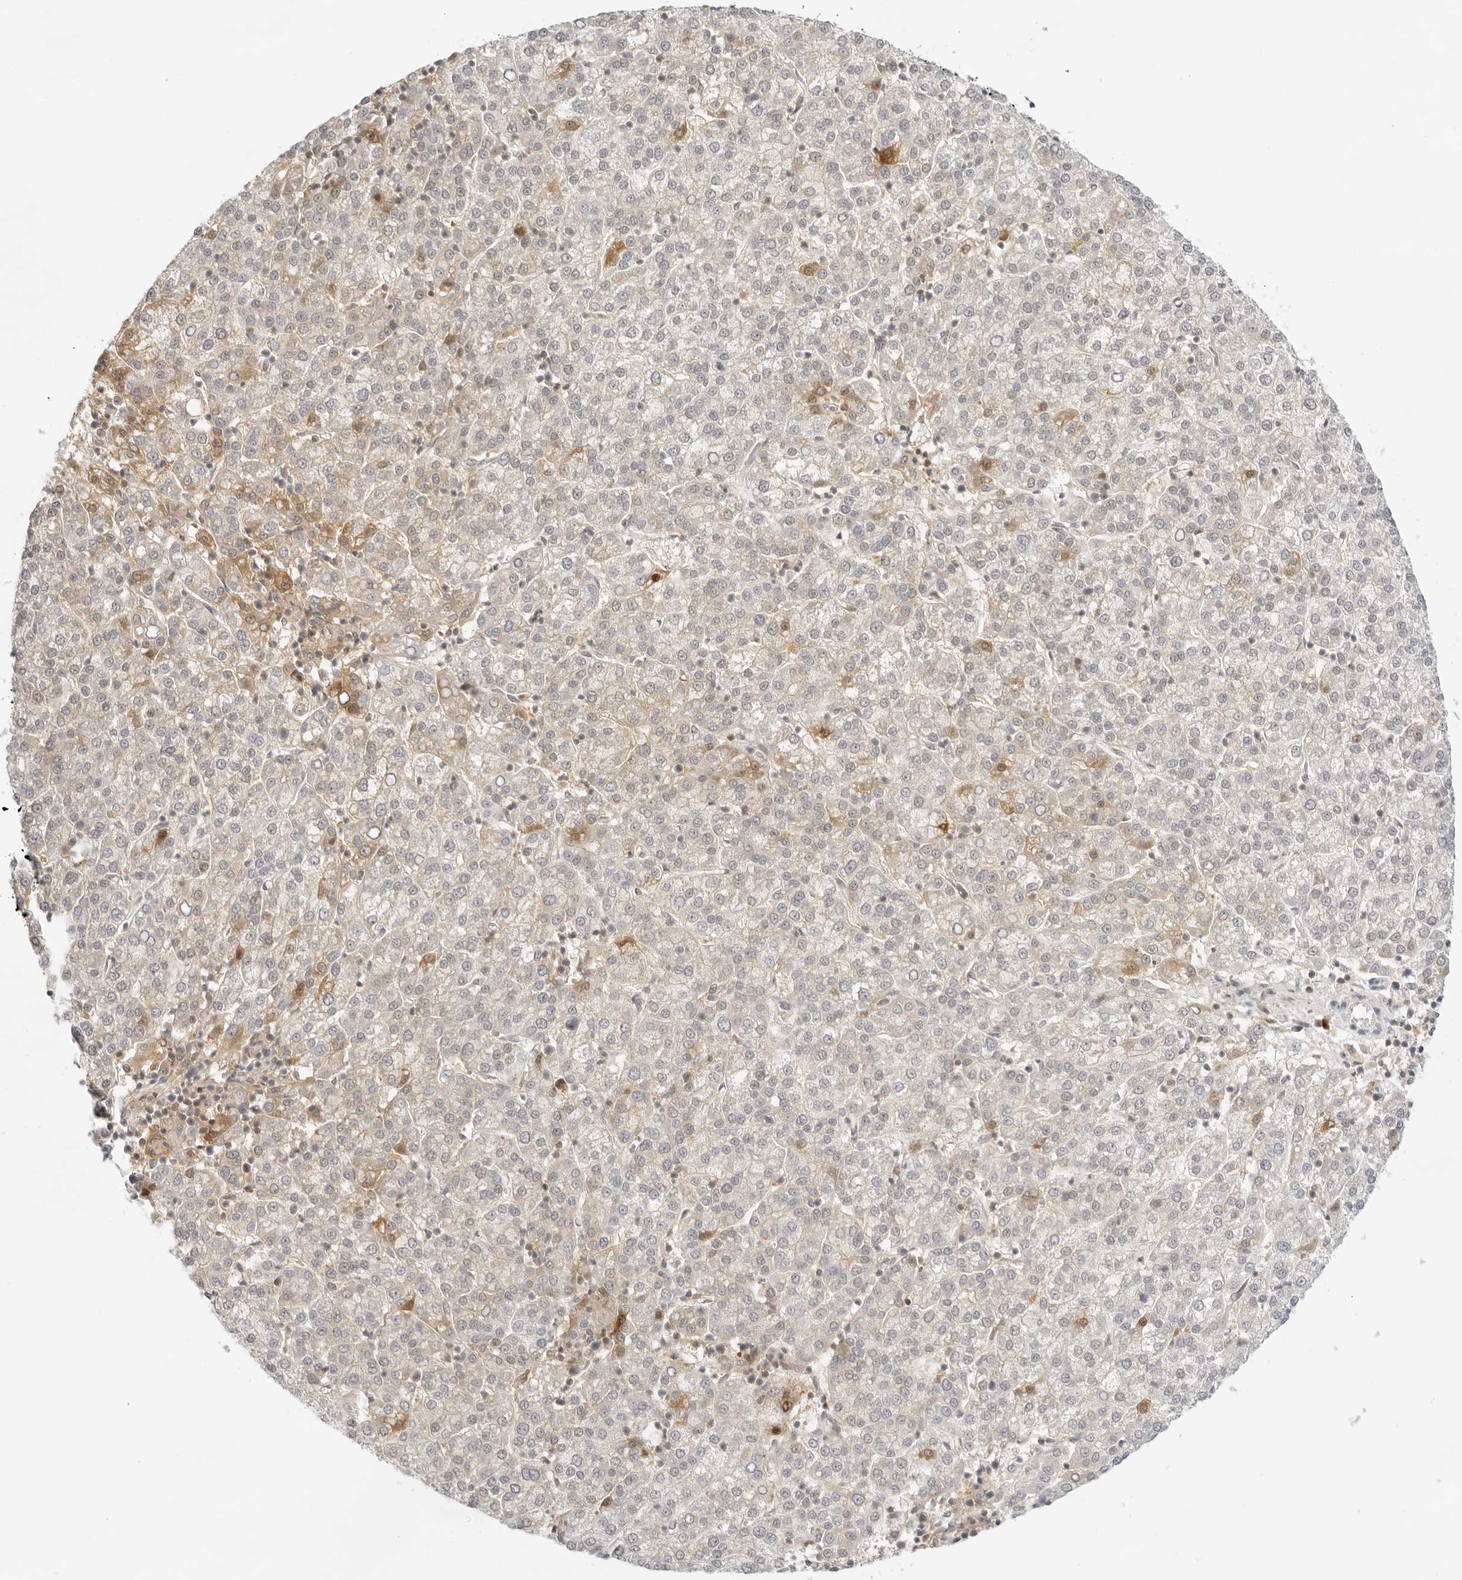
{"staining": {"intensity": "moderate", "quantity": "<25%", "location": "cytoplasmic/membranous"}, "tissue": "liver cancer", "cell_type": "Tumor cells", "image_type": "cancer", "snomed": [{"axis": "morphology", "description": "Carcinoma, Hepatocellular, NOS"}, {"axis": "topography", "description": "Liver"}], "caption": "DAB (3,3'-diaminobenzidine) immunohistochemical staining of hepatocellular carcinoma (liver) reveals moderate cytoplasmic/membranous protein expression in approximately <25% of tumor cells.", "gene": "TNFRSF14", "patient": {"sex": "female", "age": 58}}